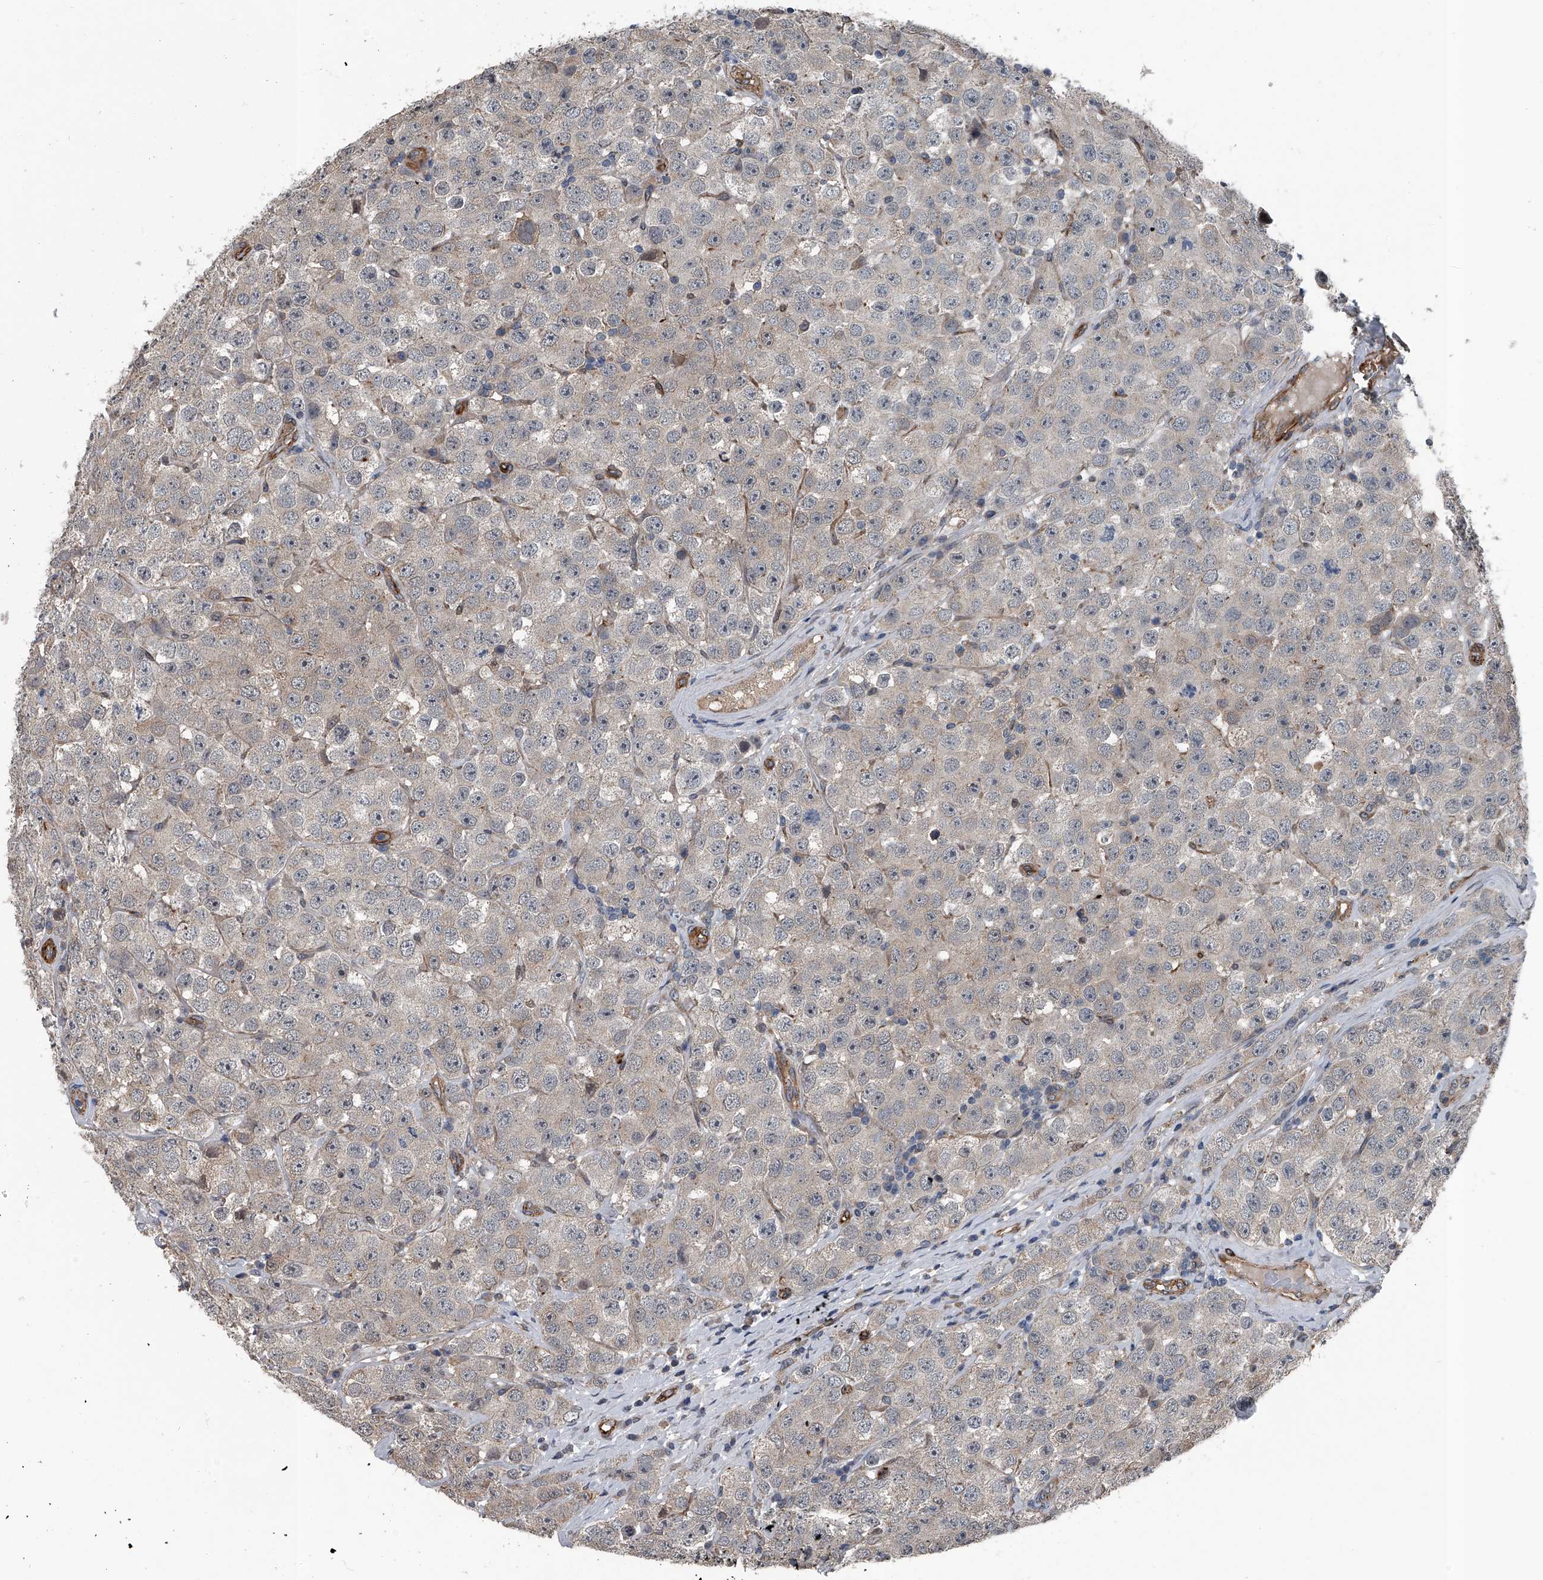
{"staining": {"intensity": "negative", "quantity": "none", "location": "none"}, "tissue": "testis cancer", "cell_type": "Tumor cells", "image_type": "cancer", "snomed": [{"axis": "morphology", "description": "Seminoma, NOS"}, {"axis": "topography", "description": "Testis"}], "caption": "Immunohistochemistry (IHC) micrograph of neoplastic tissue: testis seminoma stained with DAB (3,3'-diaminobenzidine) displays no significant protein positivity in tumor cells.", "gene": "LDLRAD2", "patient": {"sex": "male", "age": 28}}